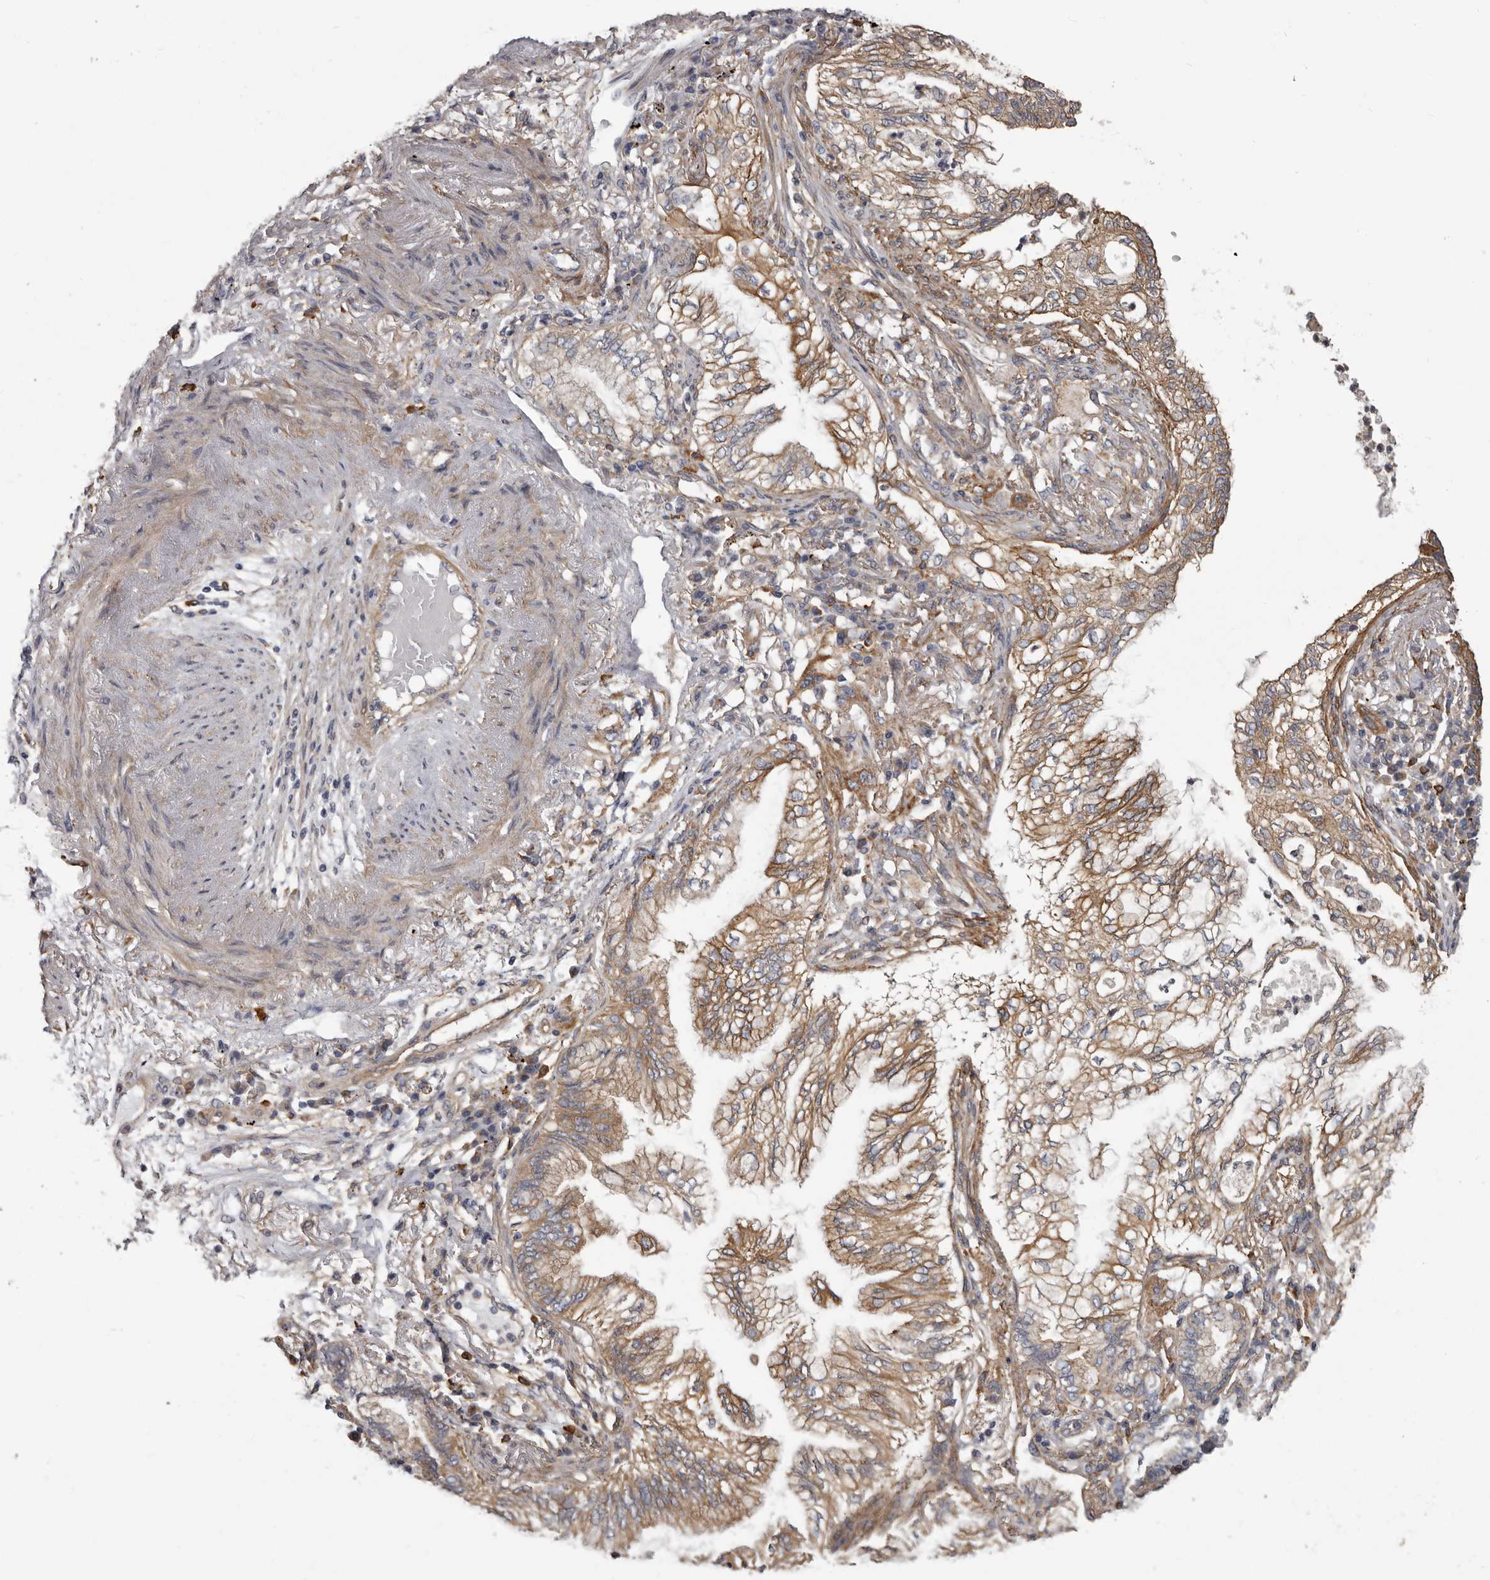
{"staining": {"intensity": "moderate", "quantity": ">75%", "location": "cytoplasmic/membranous"}, "tissue": "lung cancer", "cell_type": "Tumor cells", "image_type": "cancer", "snomed": [{"axis": "morphology", "description": "Adenocarcinoma, NOS"}, {"axis": "topography", "description": "Lung"}], "caption": "This is a histology image of immunohistochemistry staining of lung cancer (adenocarcinoma), which shows moderate positivity in the cytoplasmic/membranous of tumor cells.", "gene": "ENAH", "patient": {"sex": "female", "age": 70}}